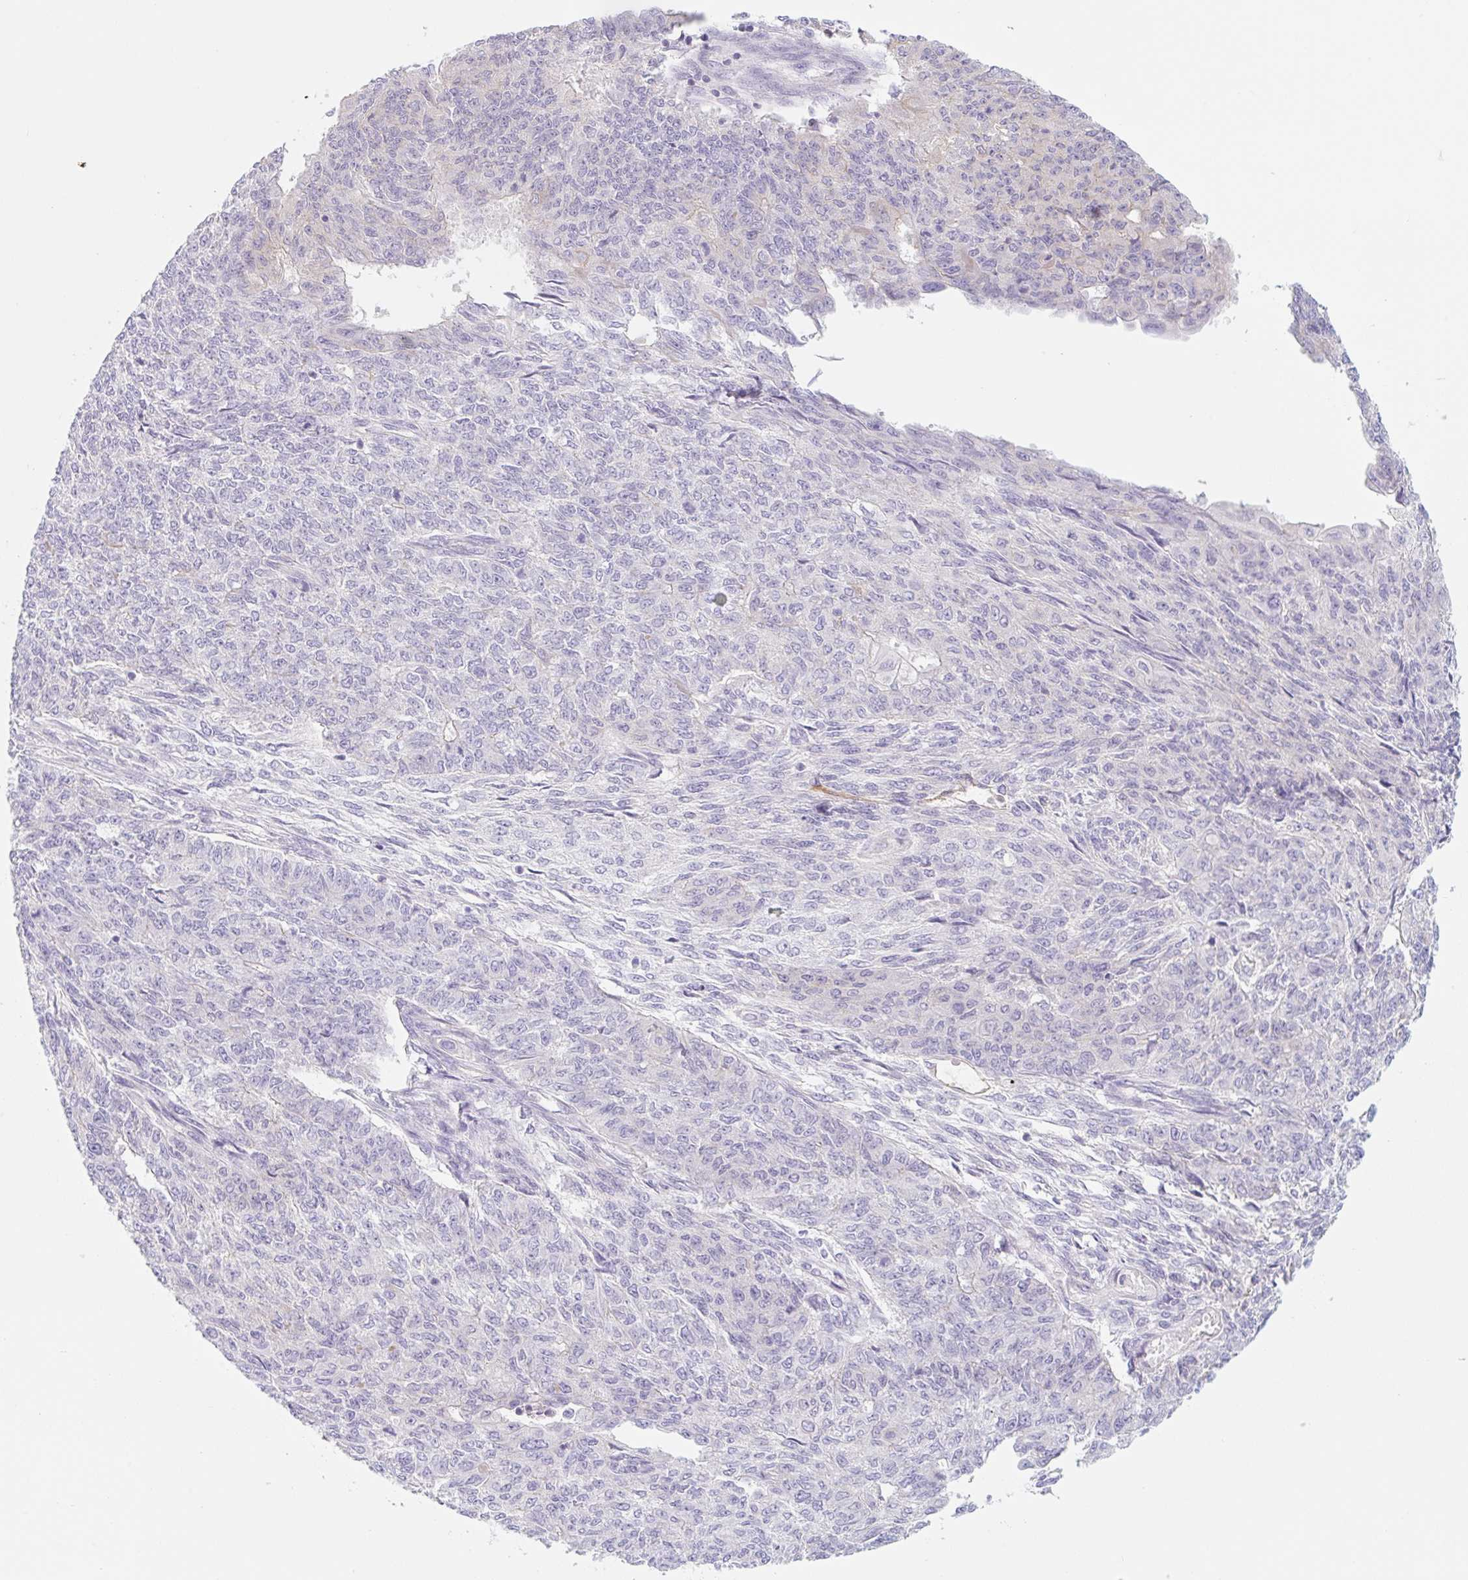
{"staining": {"intensity": "negative", "quantity": "none", "location": "none"}, "tissue": "endometrial cancer", "cell_type": "Tumor cells", "image_type": "cancer", "snomed": [{"axis": "morphology", "description": "Adenocarcinoma, NOS"}, {"axis": "topography", "description": "Endometrium"}], "caption": "High magnification brightfield microscopy of adenocarcinoma (endometrial) stained with DAB (brown) and counterstained with hematoxylin (blue): tumor cells show no significant positivity.", "gene": "LYVE1", "patient": {"sex": "female", "age": 32}}